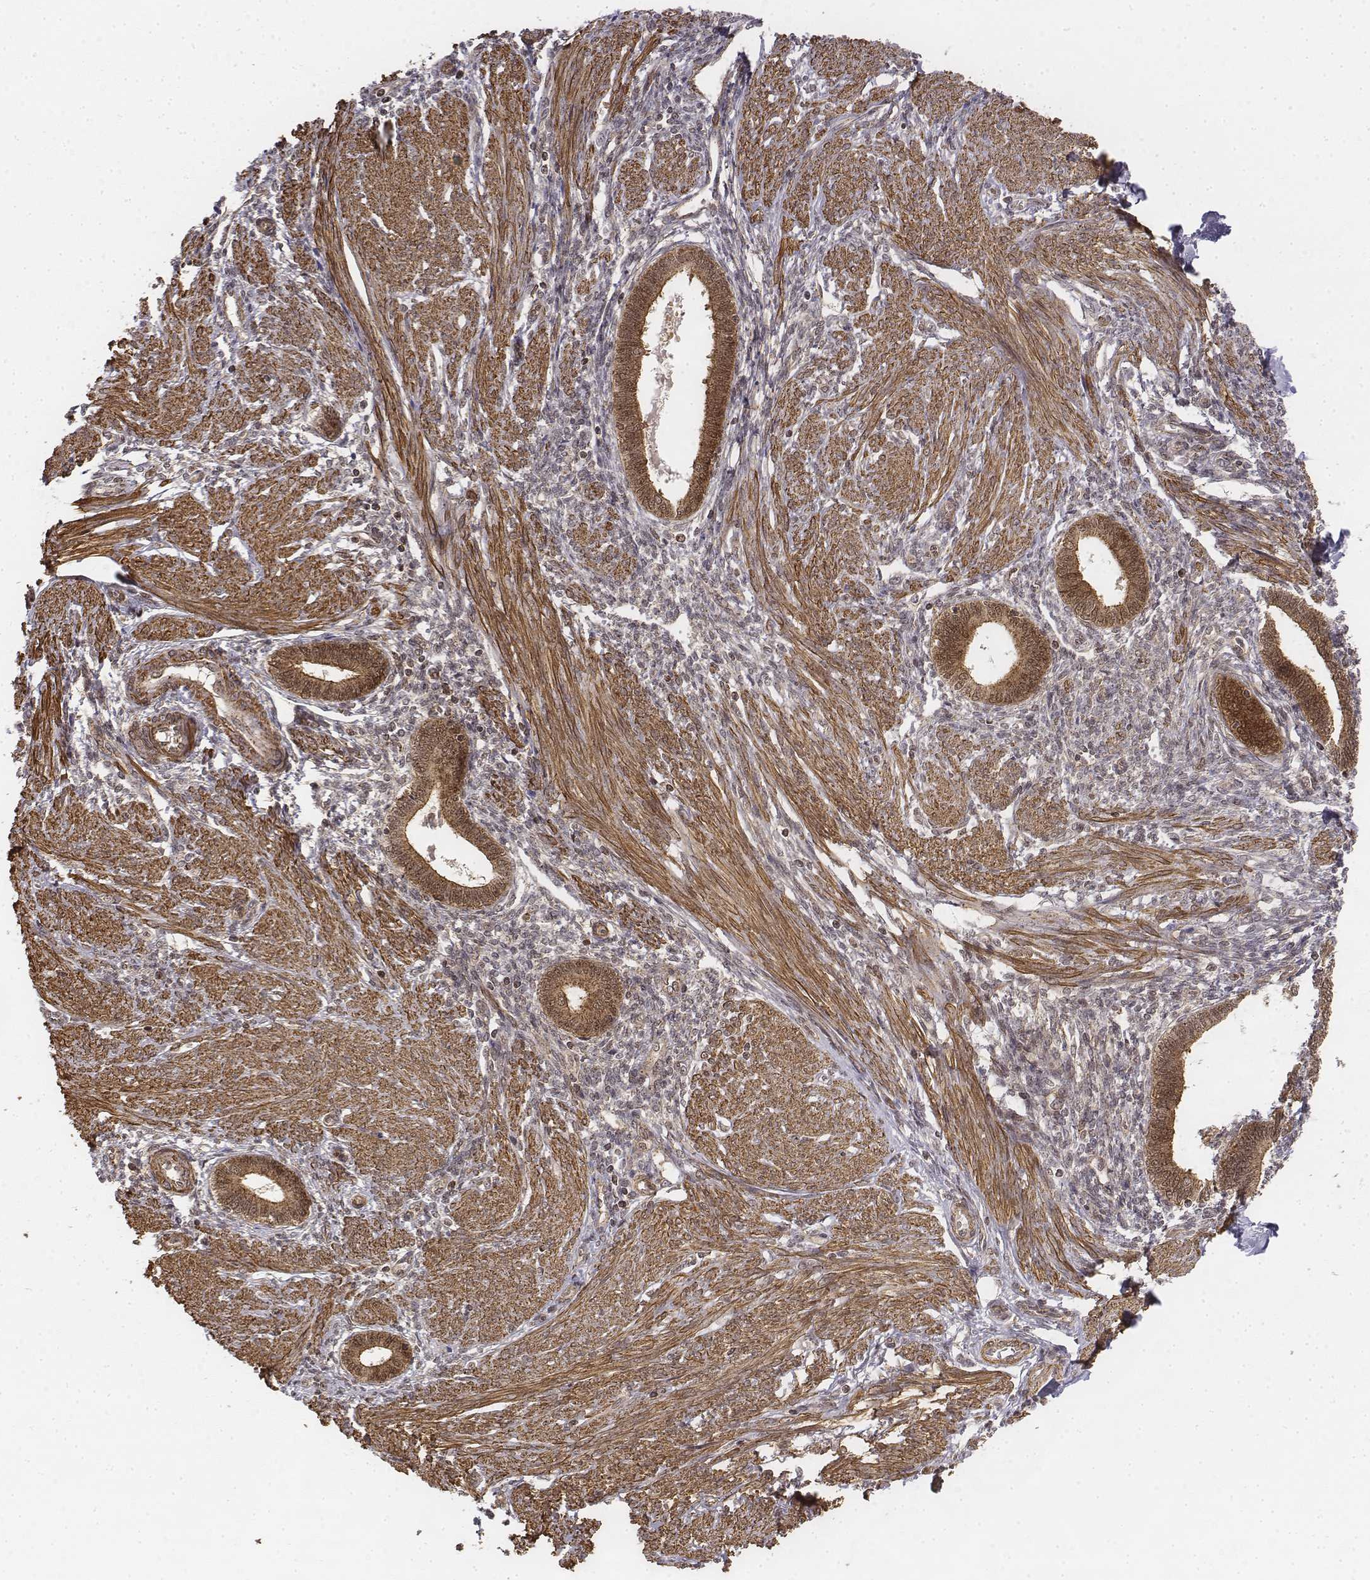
{"staining": {"intensity": "moderate", "quantity": ">75%", "location": "cytoplasmic/membranous"}, "tissue": "endometrium", "cell_type": "Cells in endometrial stroma", "image_type": "normal", "snomed": [{"axis": "morphology", "description": "Normal tissue, NOS"}, {"axis": "topography", "description": "Endometrium"}], "caption": "A brown stain shows moderate cytoplasmic/membranous positivity of a protein in cells in endometrial stroma of benign endometrium.", "gene": "ZFYVE19", "patient": {"sex": "female", "age": 42}}